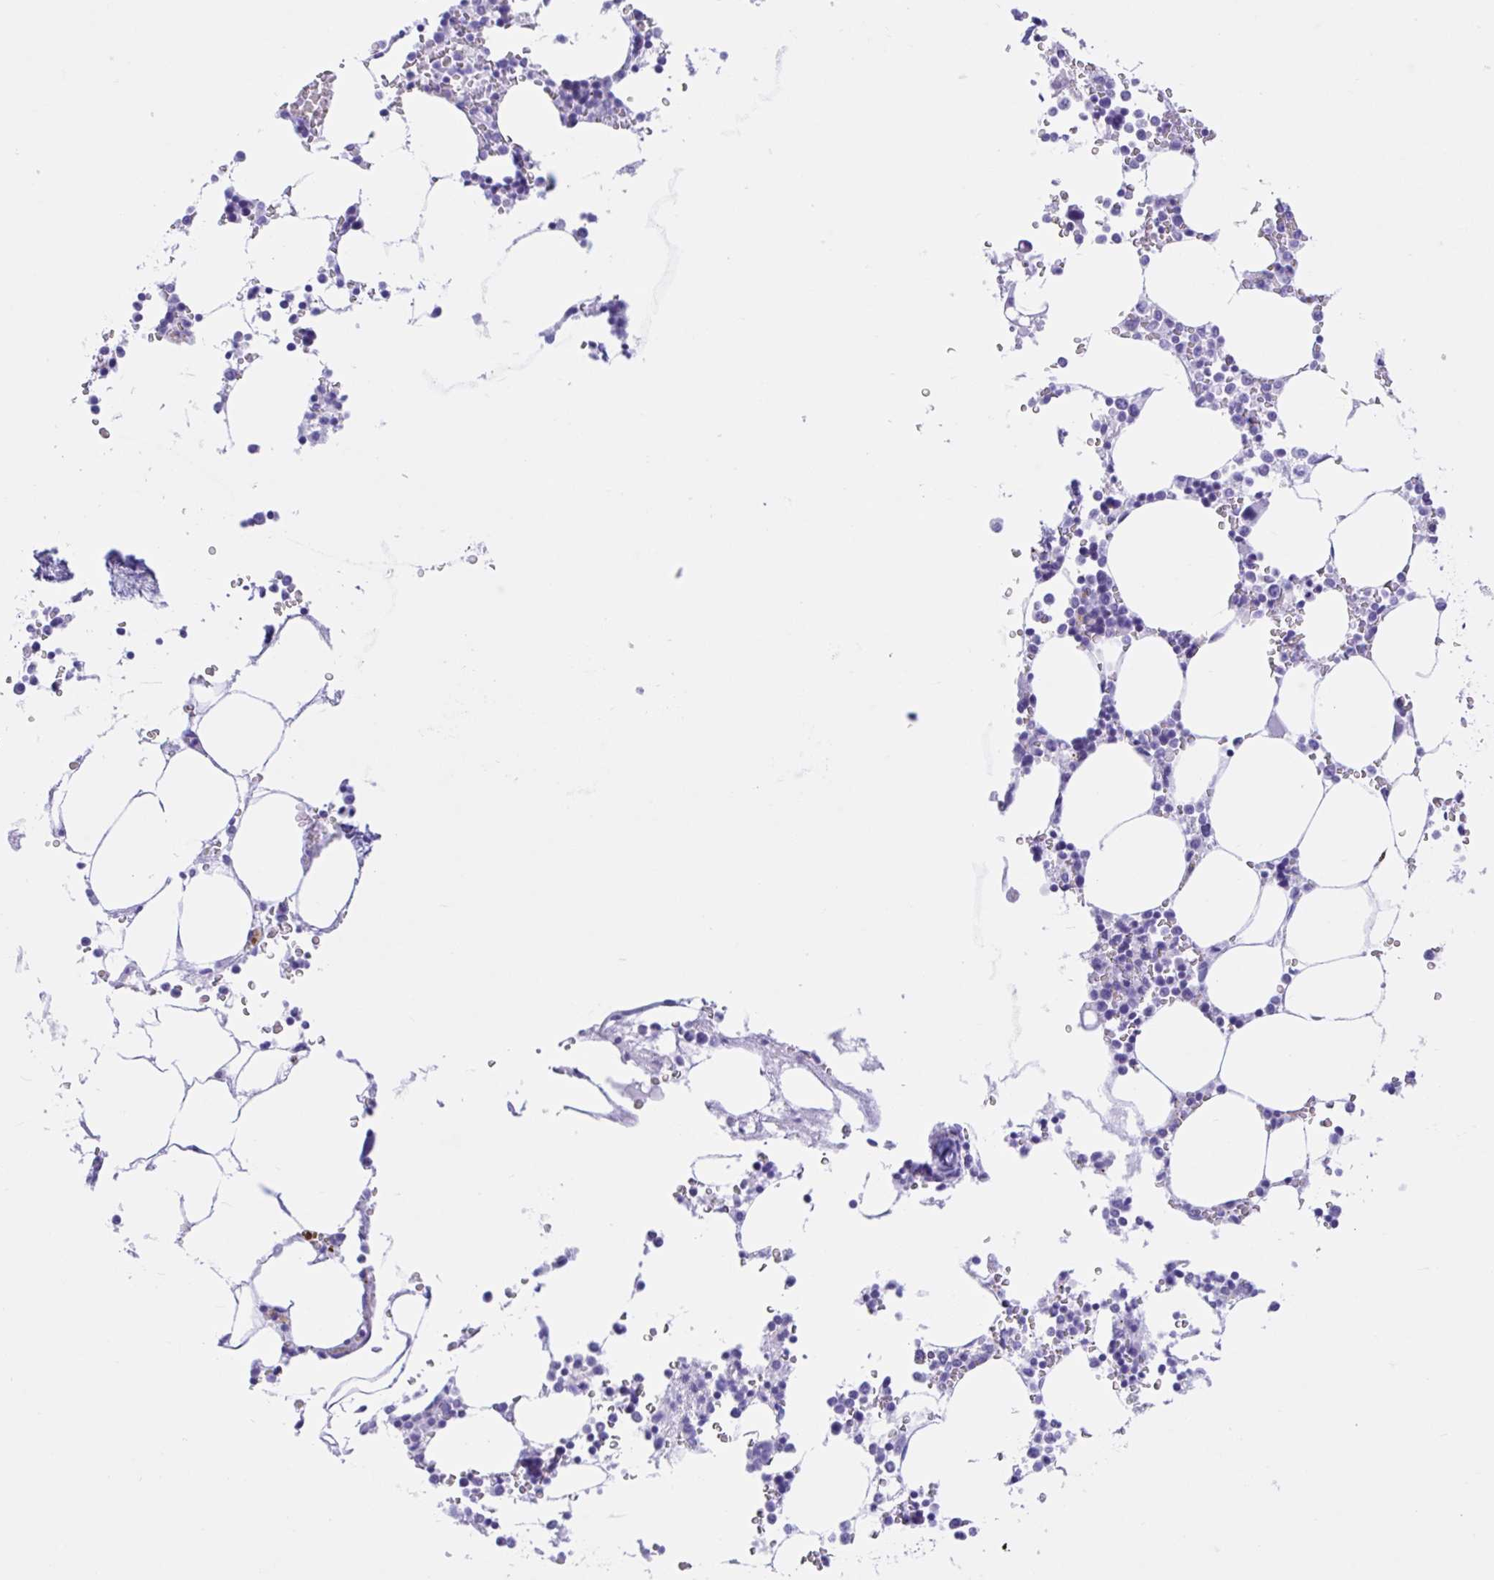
{"staining": {"intensity": "negative", "quantity": "none", "location": "none"}, "tissue": "bone marrow", "cell_type": "Hematopoietic cells", "image_type": "normal", "snomed": [{"axis": "morphology", "description": "Normal tissue, NOS"}, {"axis": "topography", "description": "Bone marrow"}], "caption": "A high-resolution image shows immunohistochemistry (IHC) staining of benign bone marrow, which demonstrates no significant staining in hematopoietic cells.", "gene": "IAPP", "patient": {"sex": "male", "age": 64}}